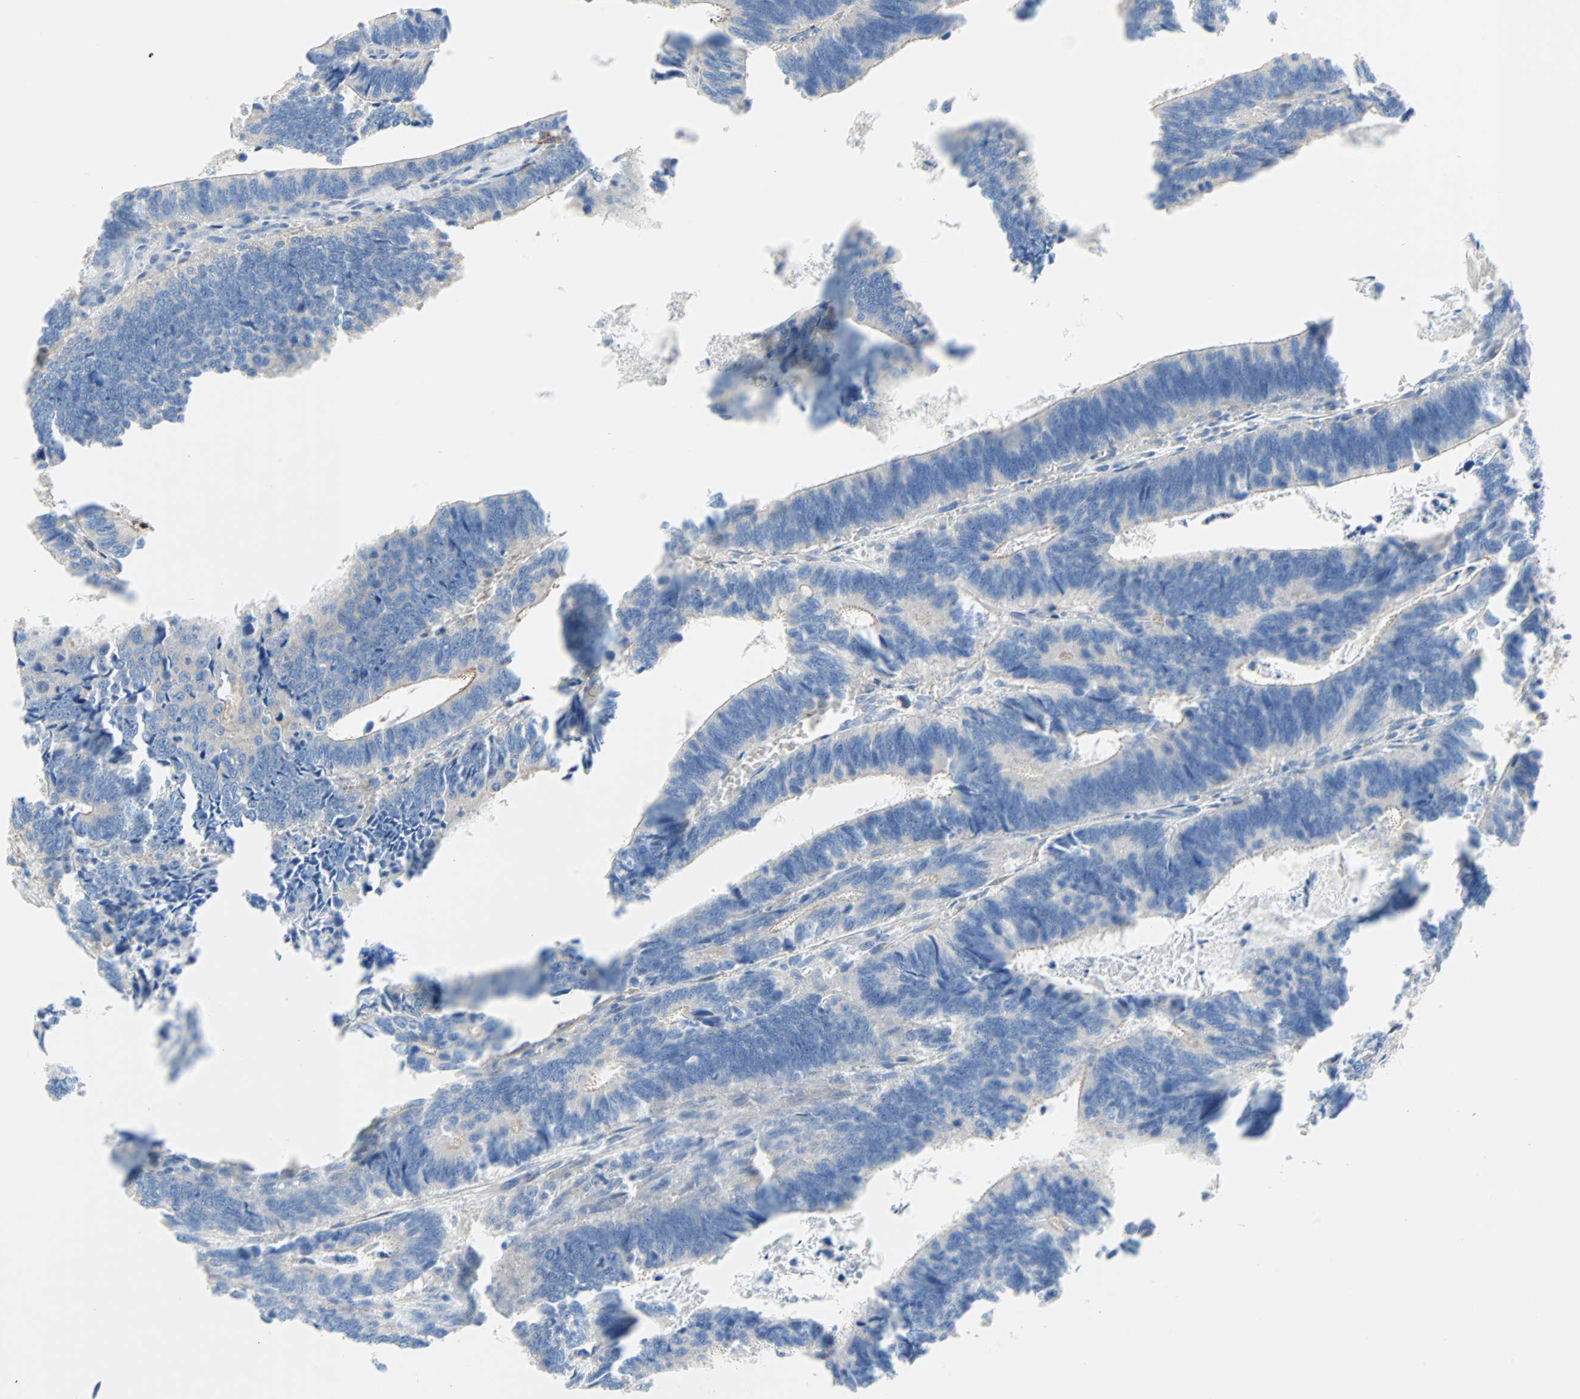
{"staining": {"intensity": "weak", "quantity": "<25%", "location": "cytoplasmic/membranous"}, "tissue": "colorectal cancer", "cell_type": "Tumor cells", "image_type": "cancer", "snomed": [{"axis": "morphology", "description": "Adenocarcinoma, NOS"}, {"axis": "topography", "description": "Colon"}], "caption": "Immunohistochemistry photomicrograph of colorectal cancer (adenocarcinoma) stained for a protein (brown), which reveals no staining in tumor cells.", "gene": "PDPN", "patient": {"sex": "male", "age": 72}}